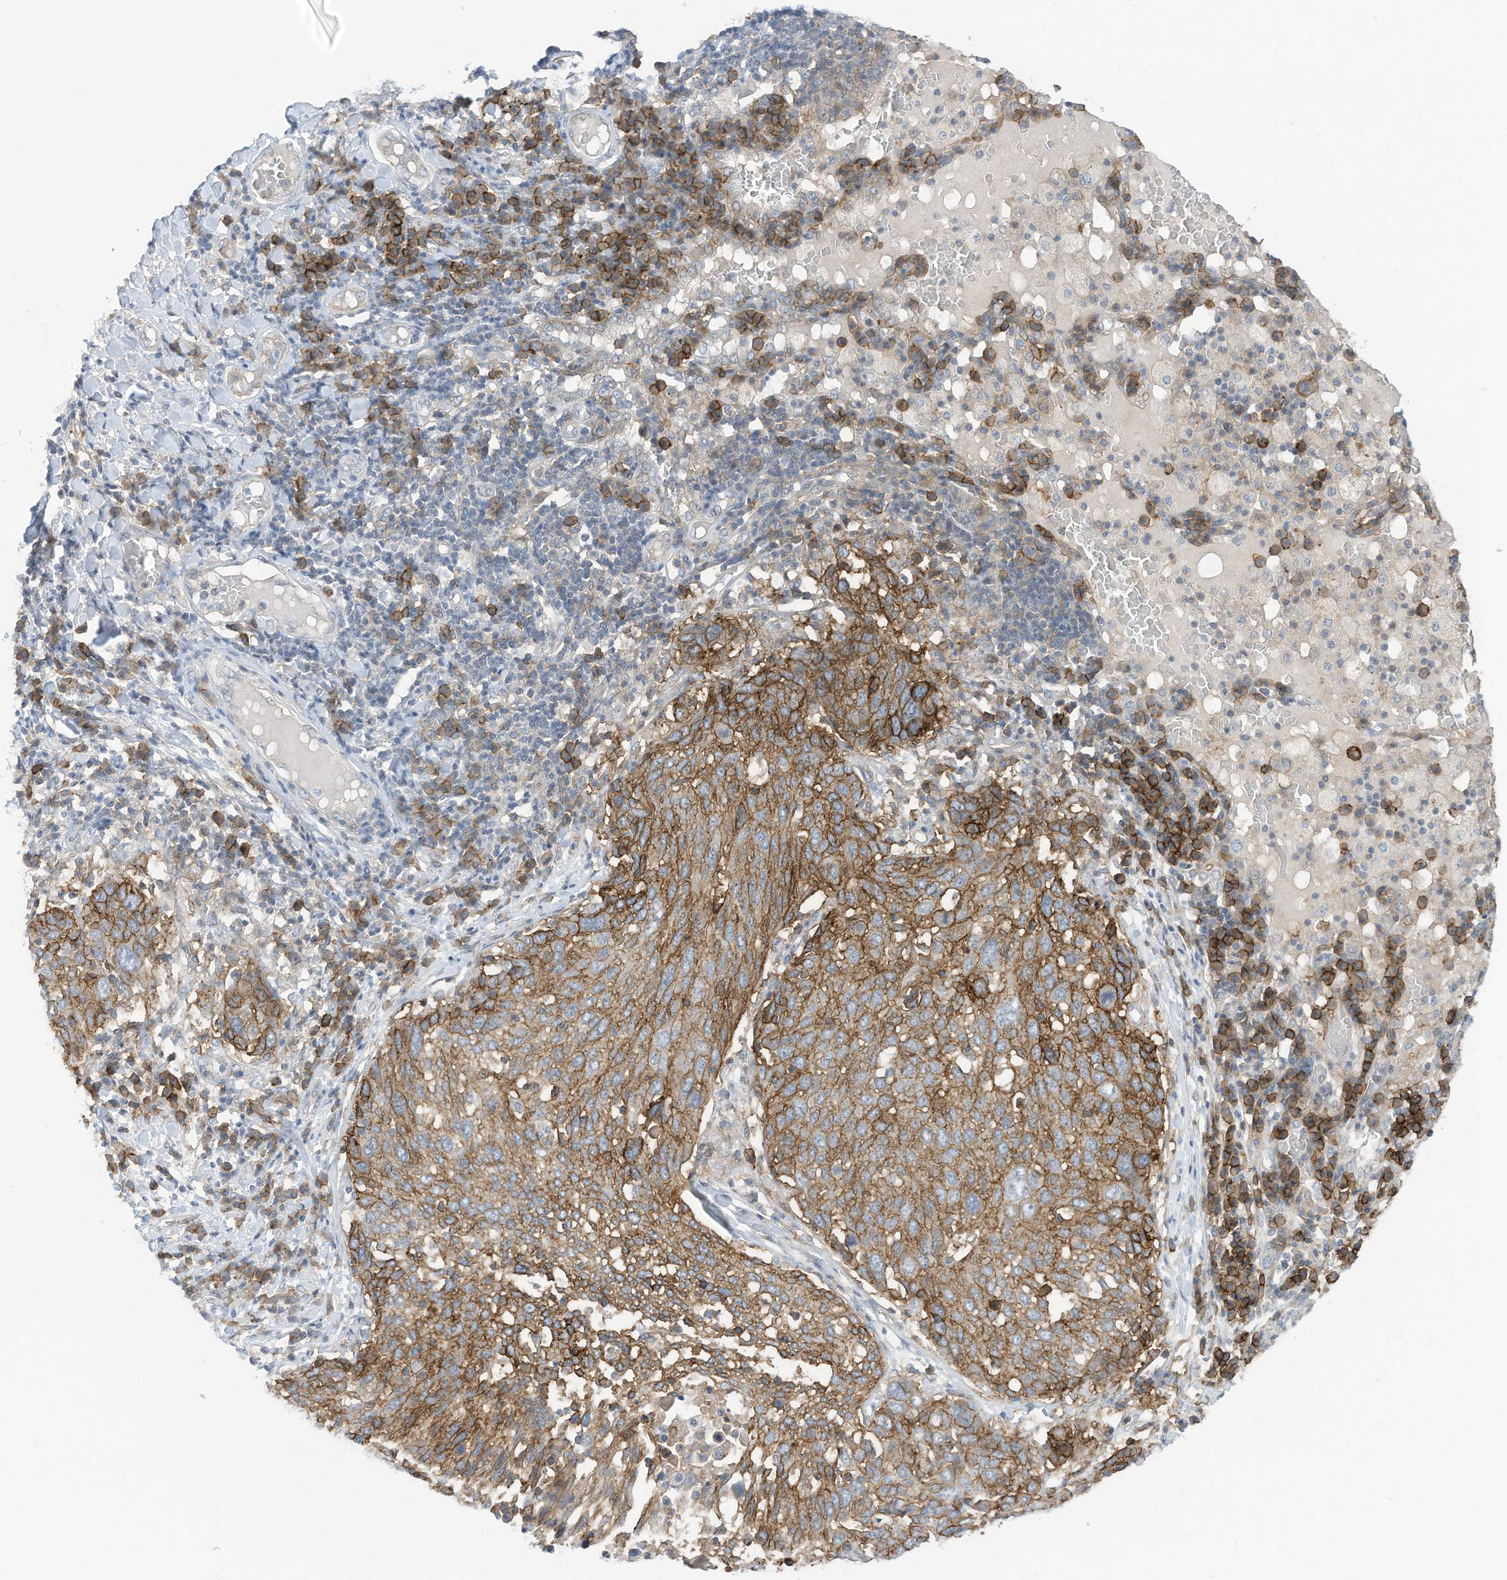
{"staining": {"intensity": "moderate", "quantity": ">75%", "location": "cytoplasmic/membranous"}, "tissue": "lung cancer", "cell_type": "Tumor cells", "image_type": "cancer", "snomed": [{"axis": "morphology", "description": "Squamous cell carcinoma, NOS"}, {"axis": "topography", "description": "Lung"}], "caption": "This photomicrograph reveals lung squamous cell carcinoma stained with IHC to label a protein in brown. The cytoplasmic/membranous of tumor cells show moderate positivity for the protein. Nuclei are counter-stained blue.", "gene": "SLC1A5", "patient": {"sex": "male", "age": 65}}